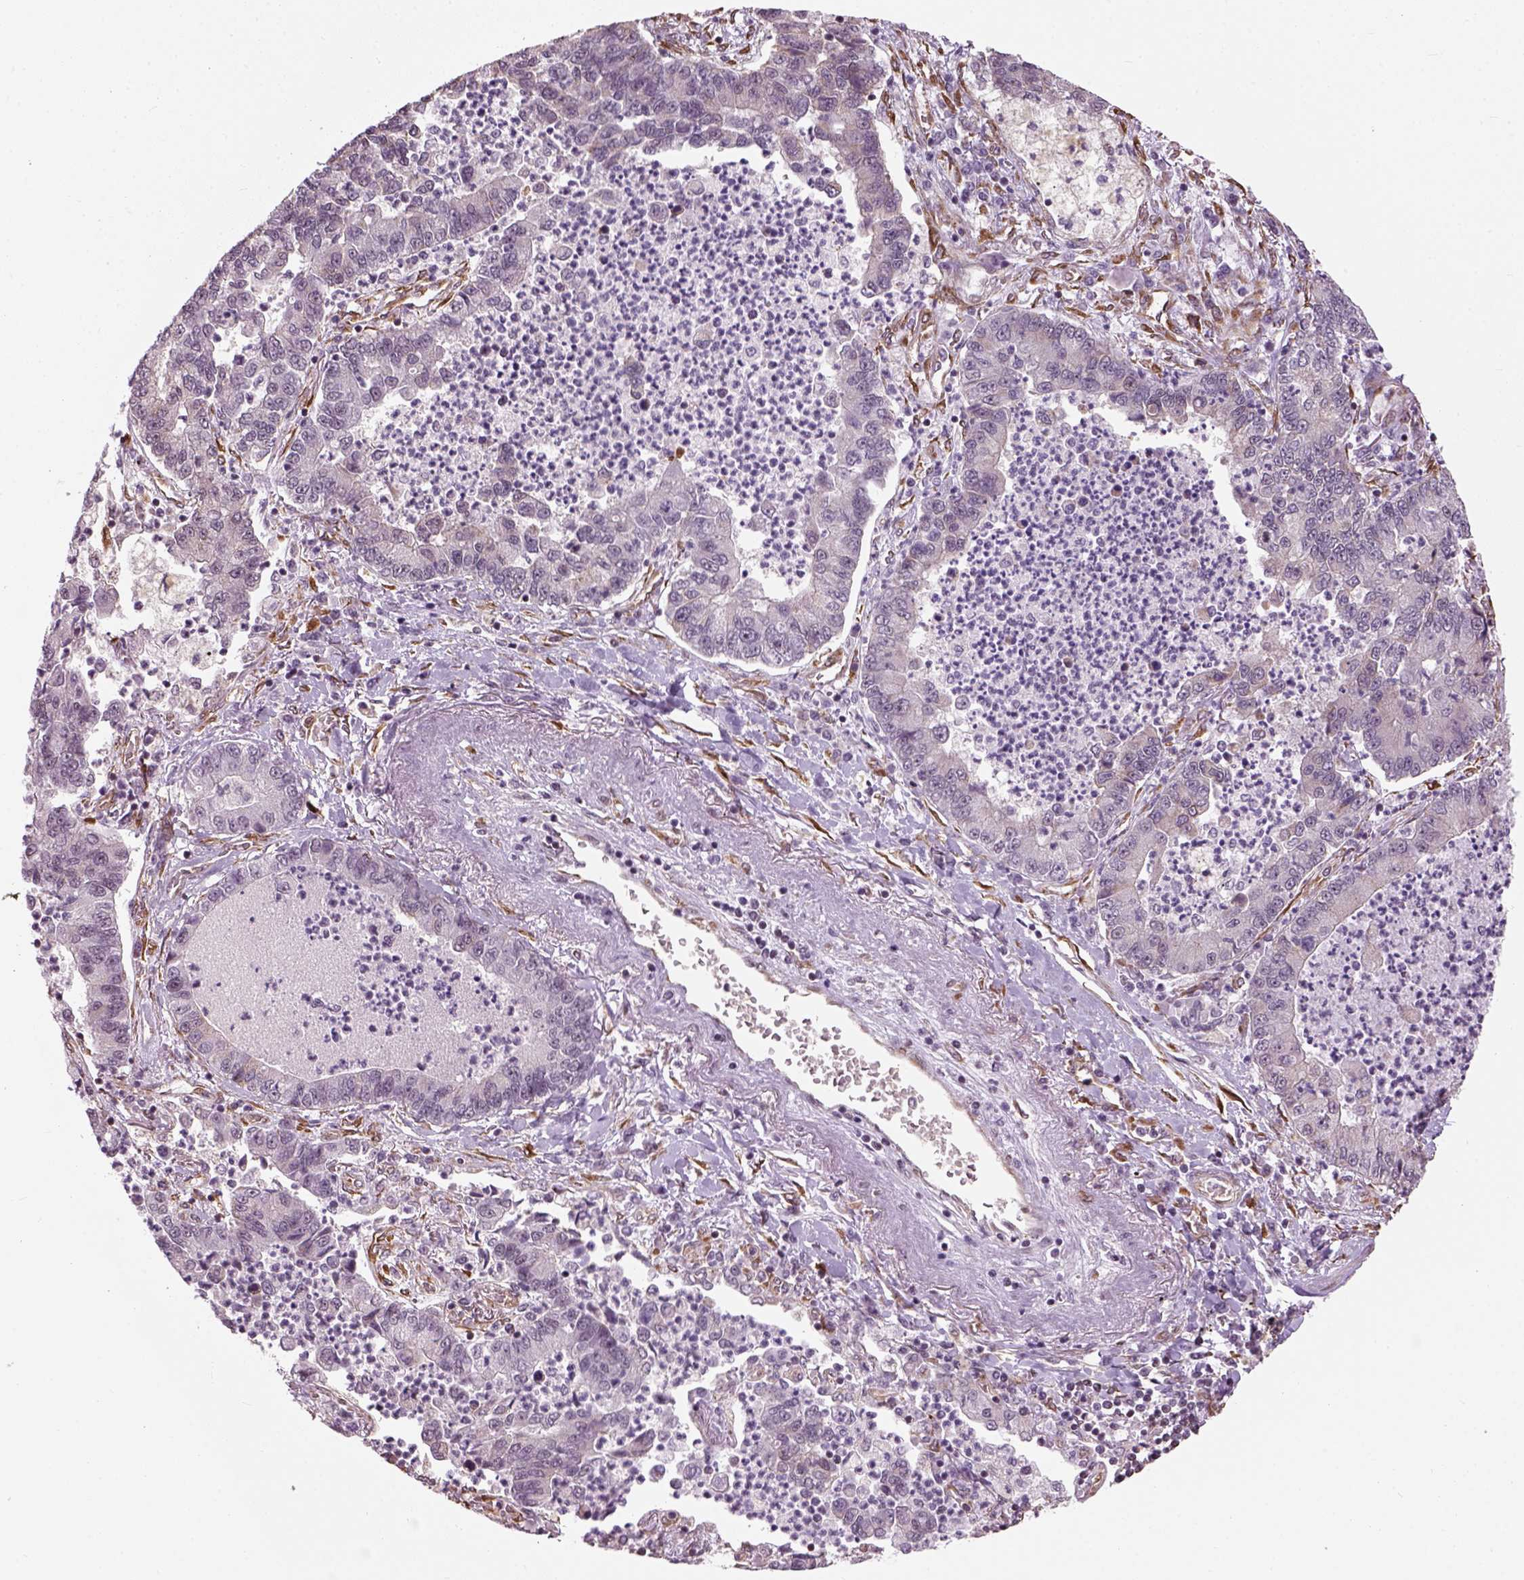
{"staining": {"intensity": "negative", "quantity": "none", "location": "none"}, "tissue": "lung cancer", "cell_type": "Tumor cells", "image_type": "cancer", "snomed": [{"axis": "morphology", "description": "Adenocarcinoma, NOS"}, {"axis": "topography", "description": "Lung"}], "caption": "Histopathology image shows no protein positivity in tumor cells of lung cancer tissue.", "gene": "XK", "patient": {"sex": "female", "age": 57}}